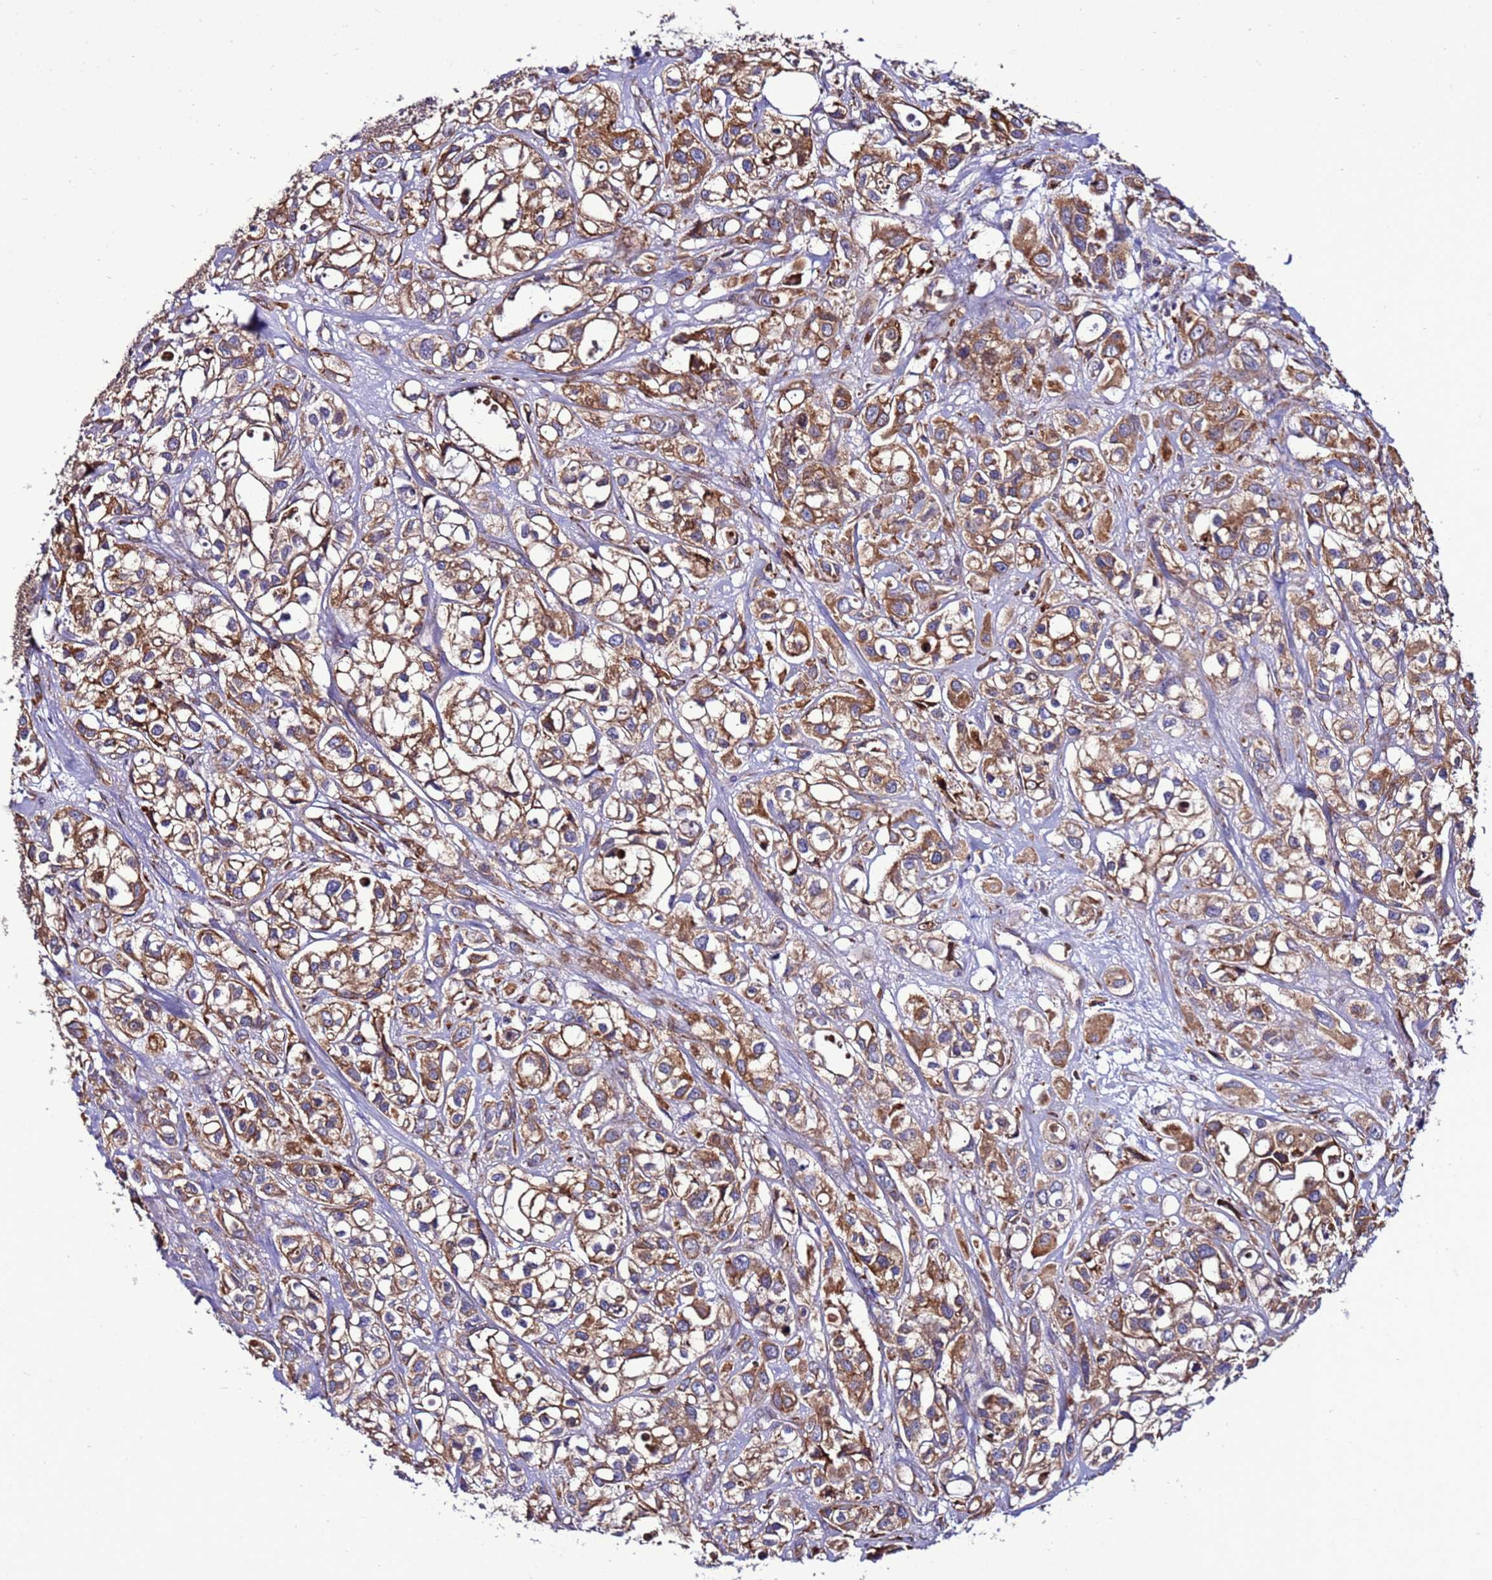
{"staining": {"intensity": "moderate", "quantity": ">75%", "location": "cytoplasmic/membranous"}, "tissue": "urothelial cancer", "cell_type": "Tumor cells", "image_type": "cancer", "snomed": [{"axis": "morphology", "description": "Urothelial carcinoma, High grade"}, {"axis": "topography", "description": "Urinary bladder"}], "caption": "Moderate cytoplasmic/membranous staining is seen in about >75% of tumor cells in urothelial carcinoma (high-grade).", "gene": "ANTKMT", "patient": {"sex": "male", "age": 67}}